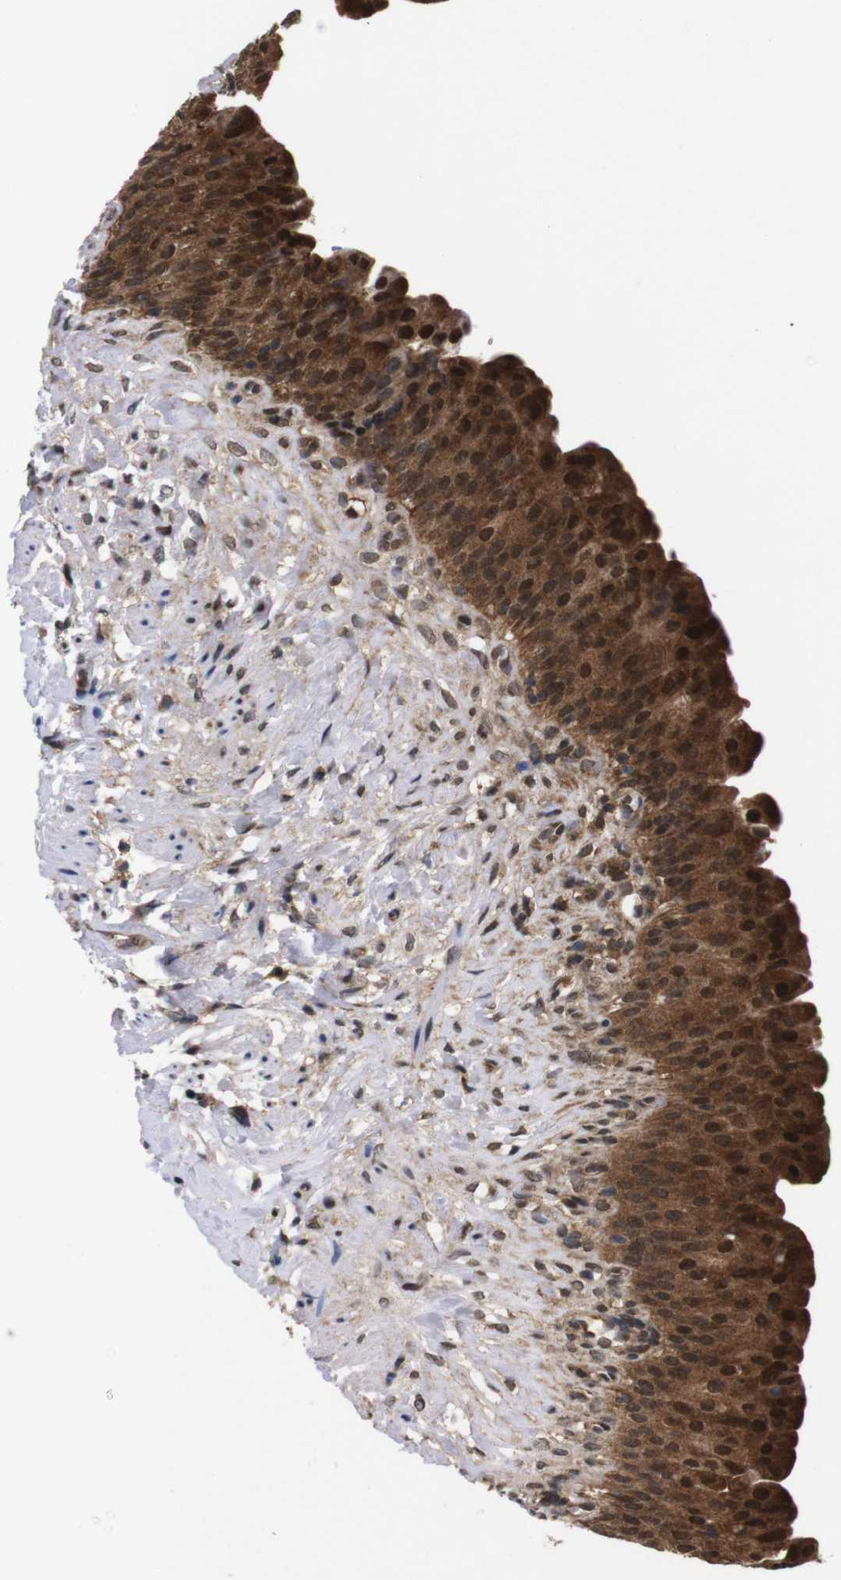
{"staining": {"intensity": "strong", "quantity": ">75%", "location": "cytoplasmic/membranous,nuclear"}, "tissue": "urinary bladder", "cell_type": "Urothelial cells", "image_type": "normal", "snomed": [{"axis": "morphology", "description": "Normal tissue, NOS"}, {"axis": "topography", "description": "Urinary bladder"}], "caption": "This is an image of immunohistochemistry (IHC) staining of unremarkable urinary bladder, which shows strong expression in the cytoplasmic/membranous,nuclear of urothelial cells.", "gene": "UBQLN2", "patient": {"sex": "female", "age": 79}}